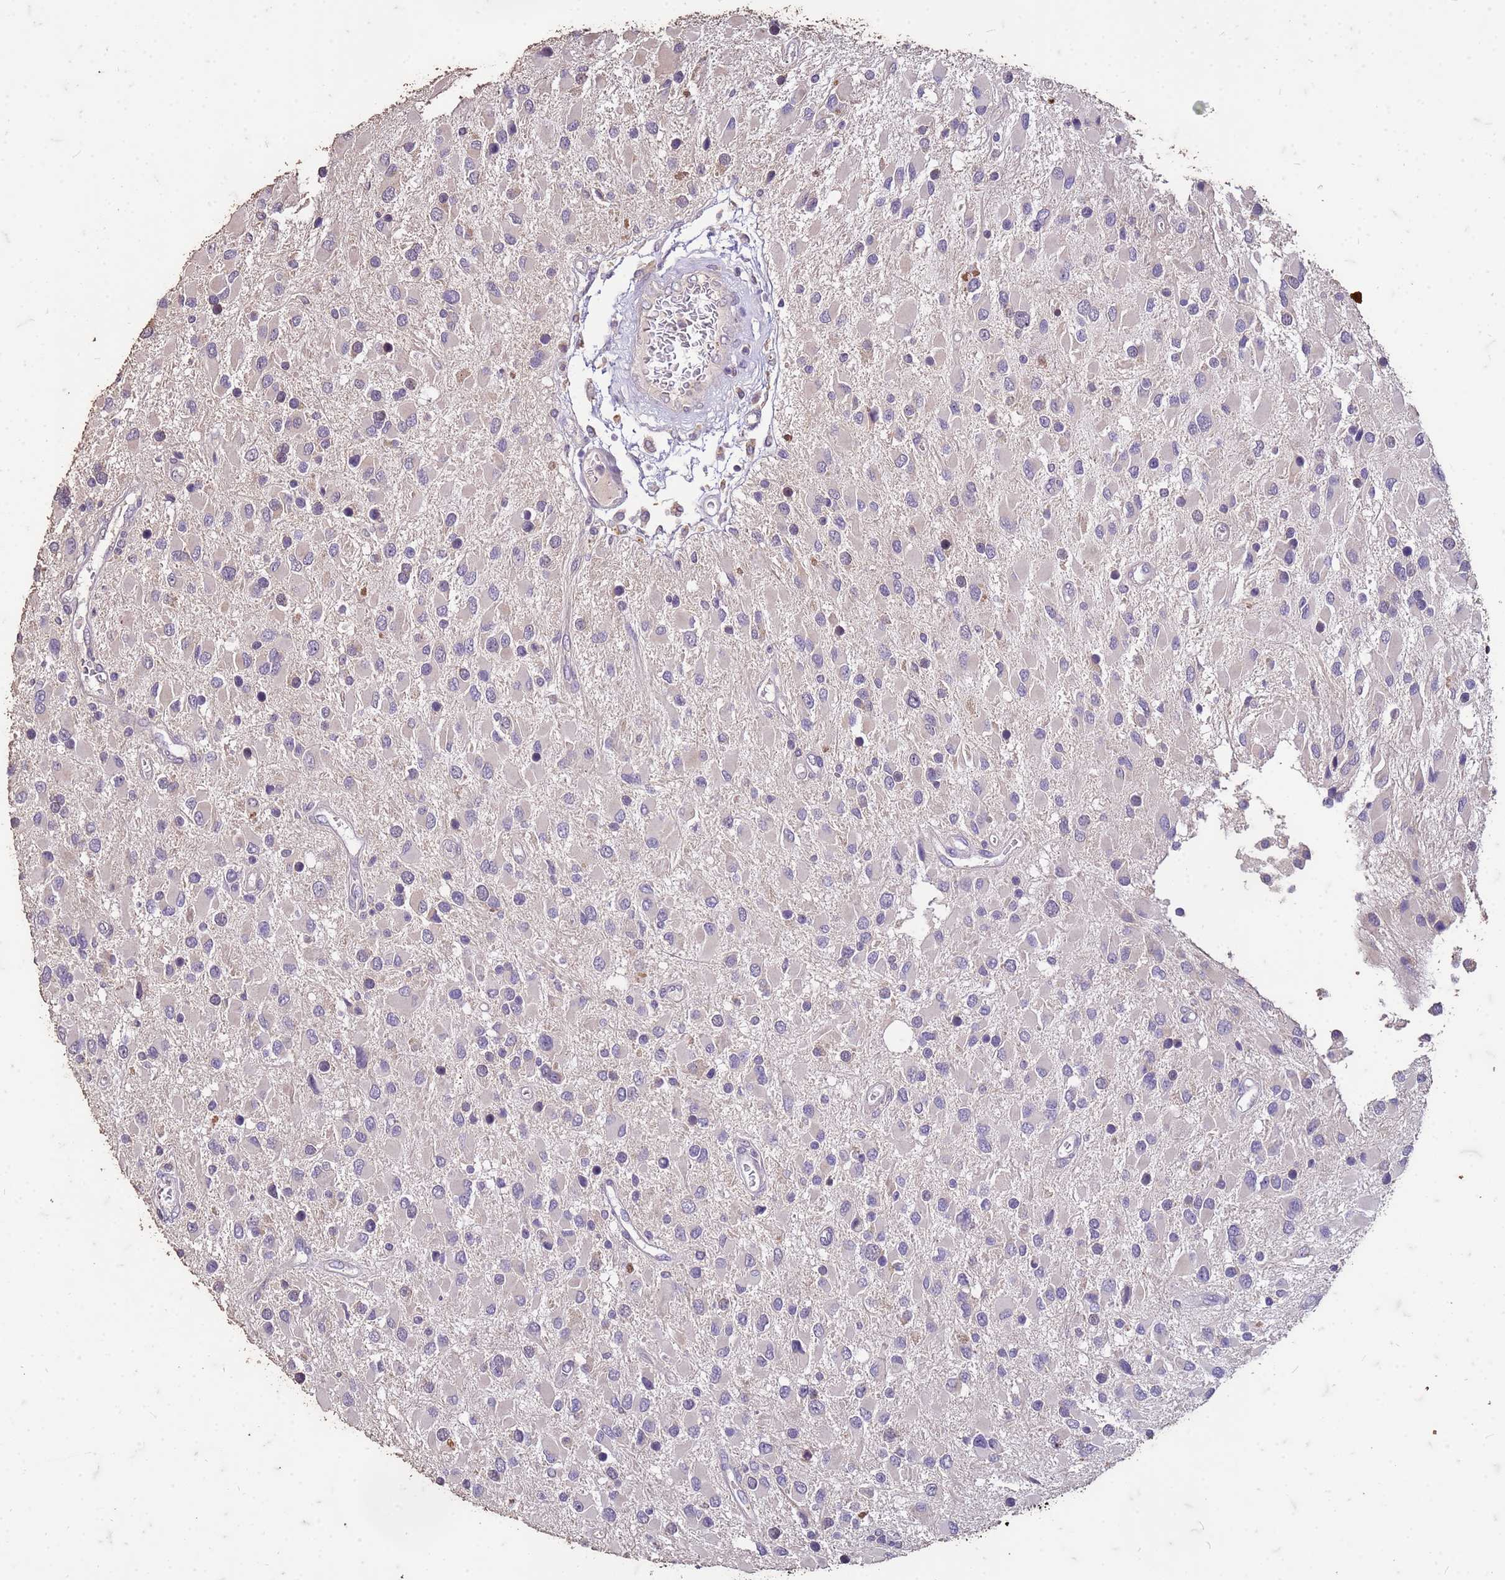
{"staining": {"intensity": "negative", "quantity": "none", "location": "none"}, "tissue": "glioma", "cell_type": "Tumor cells", "image_type": "cancer", "snomed": [{"axis": "morphology", "description": "Glioma, malignant, High grade"}, {"axis": "topography", "description": "Brain"}], "caption": "IHC of human glioma displays no staining in tumor cells. (DAB immunohistochemistry (IHC) with hematoxylin counter stain).", "gene": "FAM184B", "patient": {"sex": "male", "age": 53}}